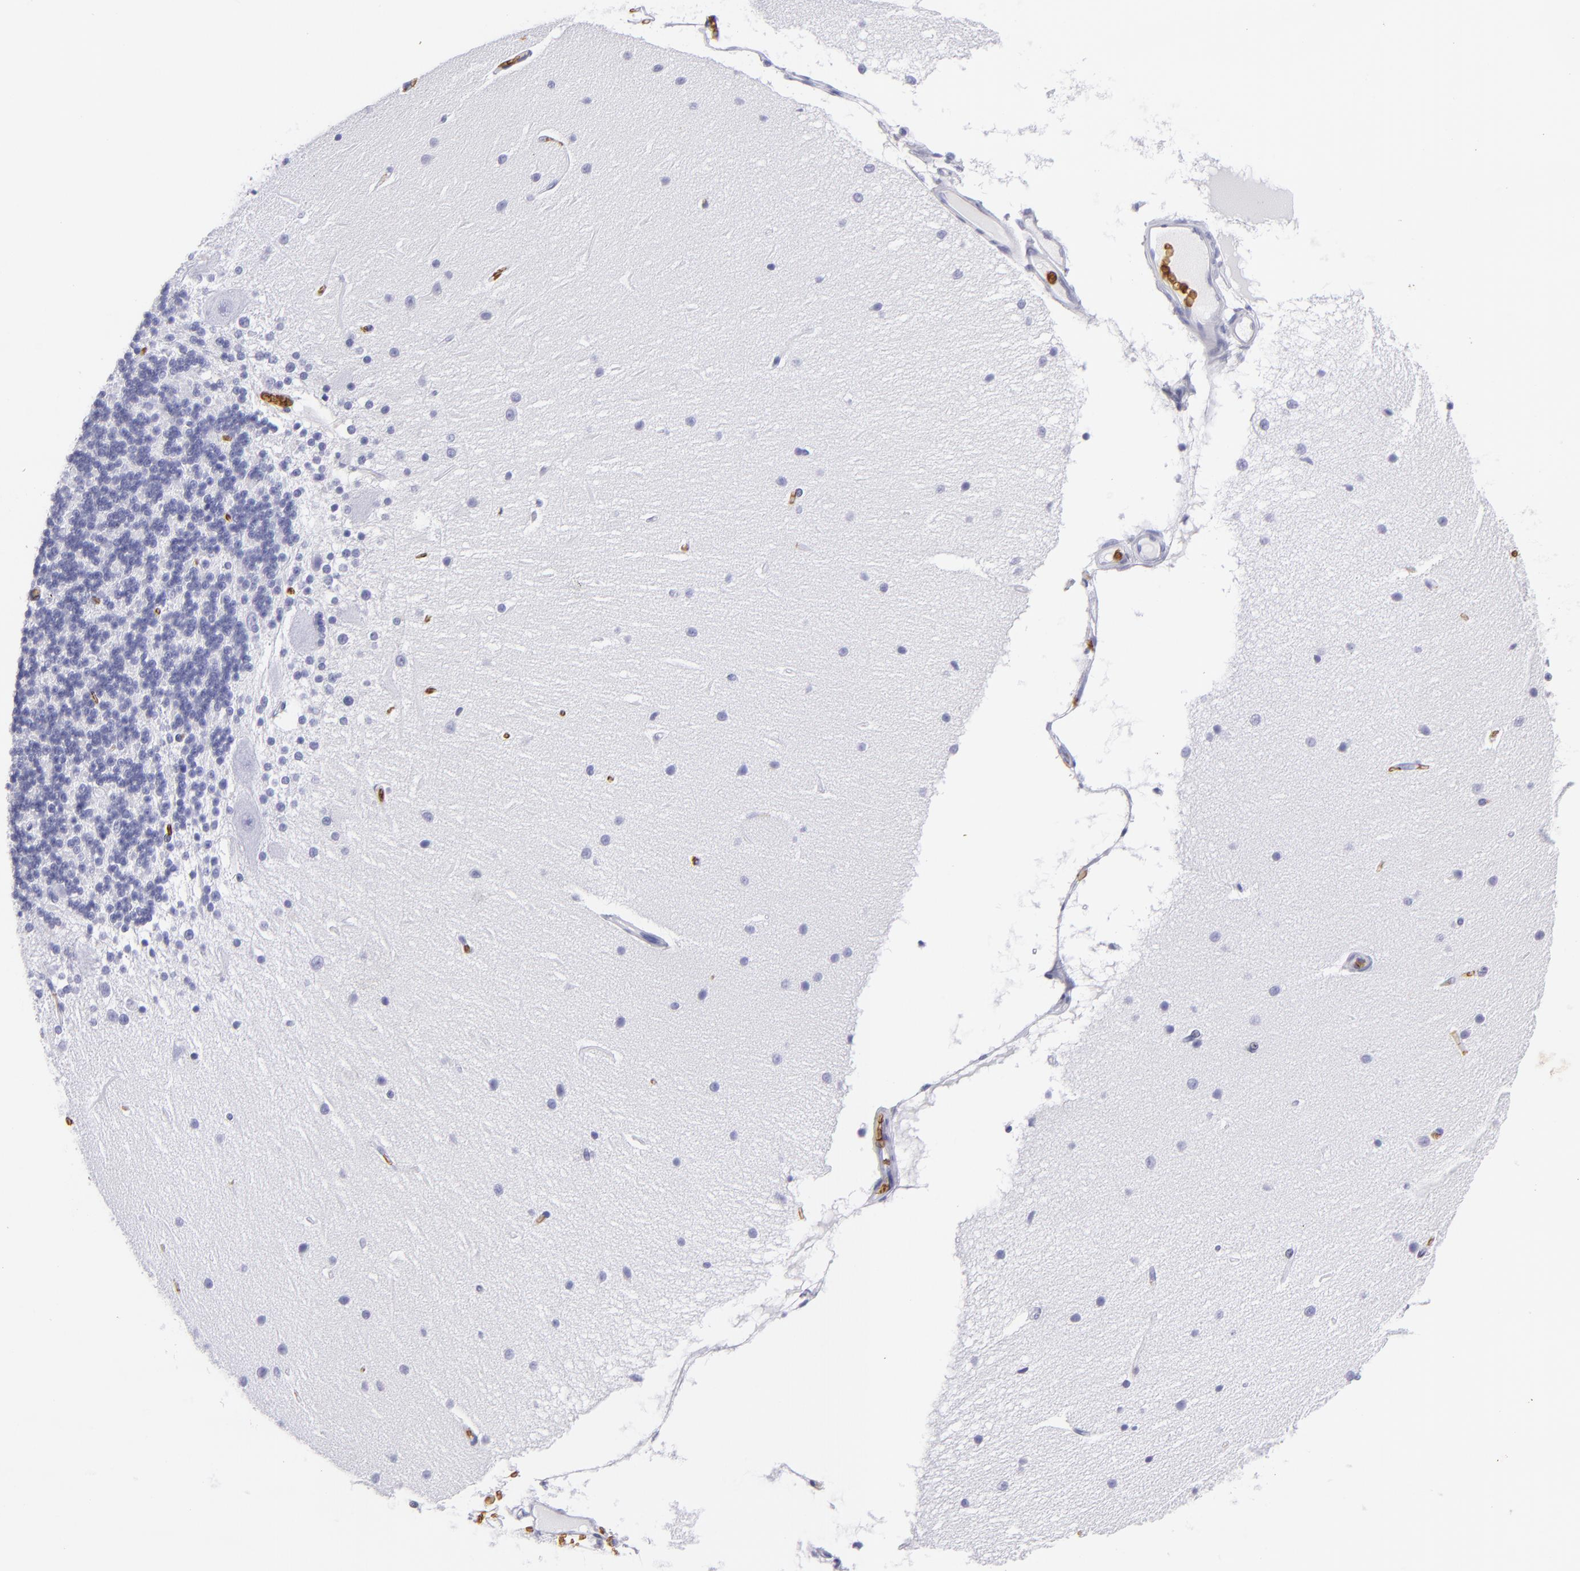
{"staining": {"intensity": "negative", "quantity": "none", "location": "none"}, "tissue": "cerebellum", "cell_type": "Cells in granular layer", "image_type": "normal", "snomed": [{"axis": "morphology", "description": "Normal tissue, NOS"}, {"axis": "topography", "description": "Cerebellum"}], "caption": "The histopathology image exhibits no staining of cells in granular layer in unremarkable cerebellum.", "gene": "GYPA", "patient": {"sex": "female", "age": 54}}